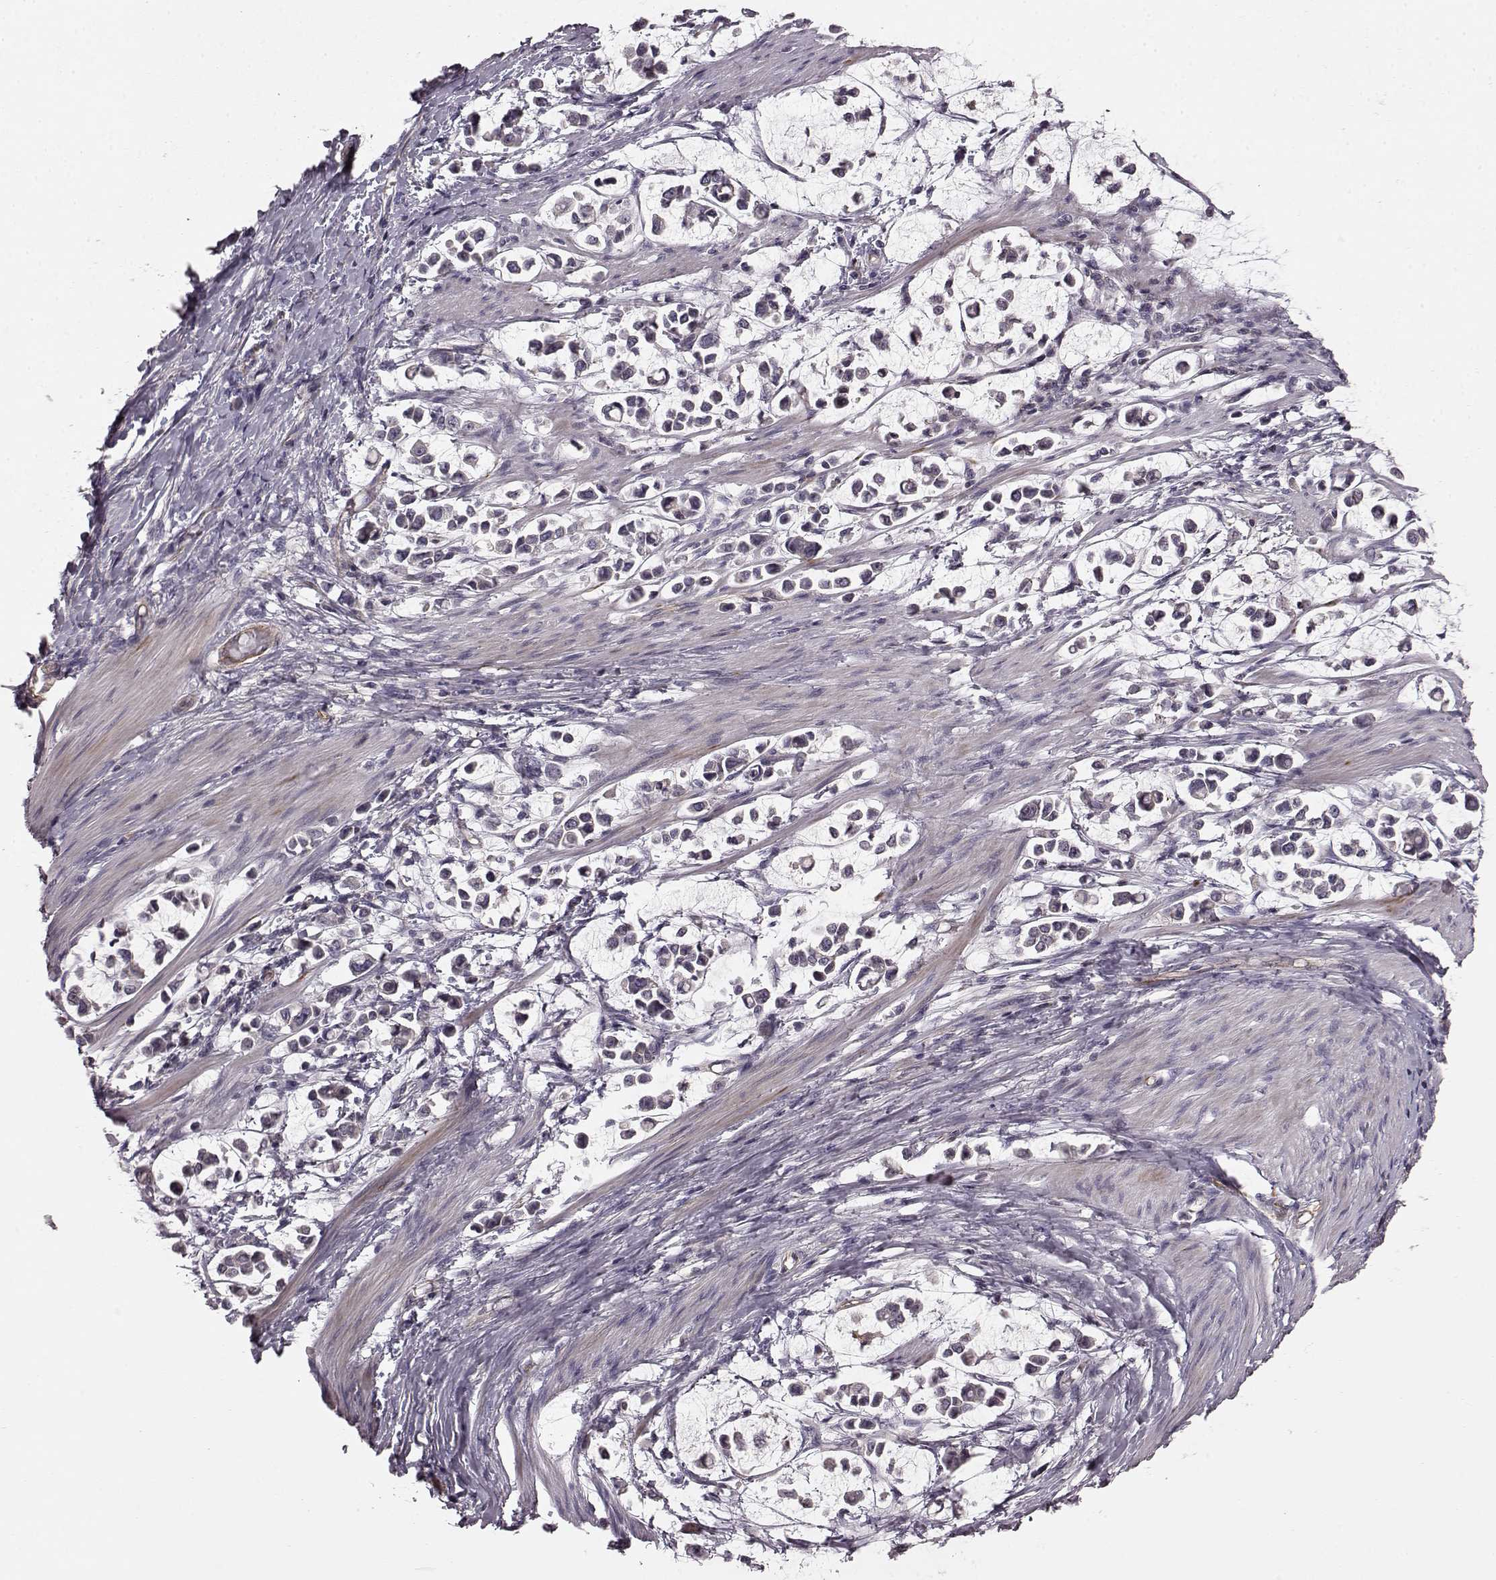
{"staining": {"intensity": "negative", "quantity": "none", "location": "none"}, "tissue": "stomach cancer", "cell_type": "Tumor cells", "image_type": "cancer", "snomed": [{"axis": "morphology", "description": "Adenocarcinoma, NOS"}, {"axis": "topography", "description": "Stomach"}], "caption": "This is an immunohistochemistry image of stomach cancer. There is no expression in tumor cells.", "gene": "SLC22A18", "patient": {"sex": "male", "age": 82}}